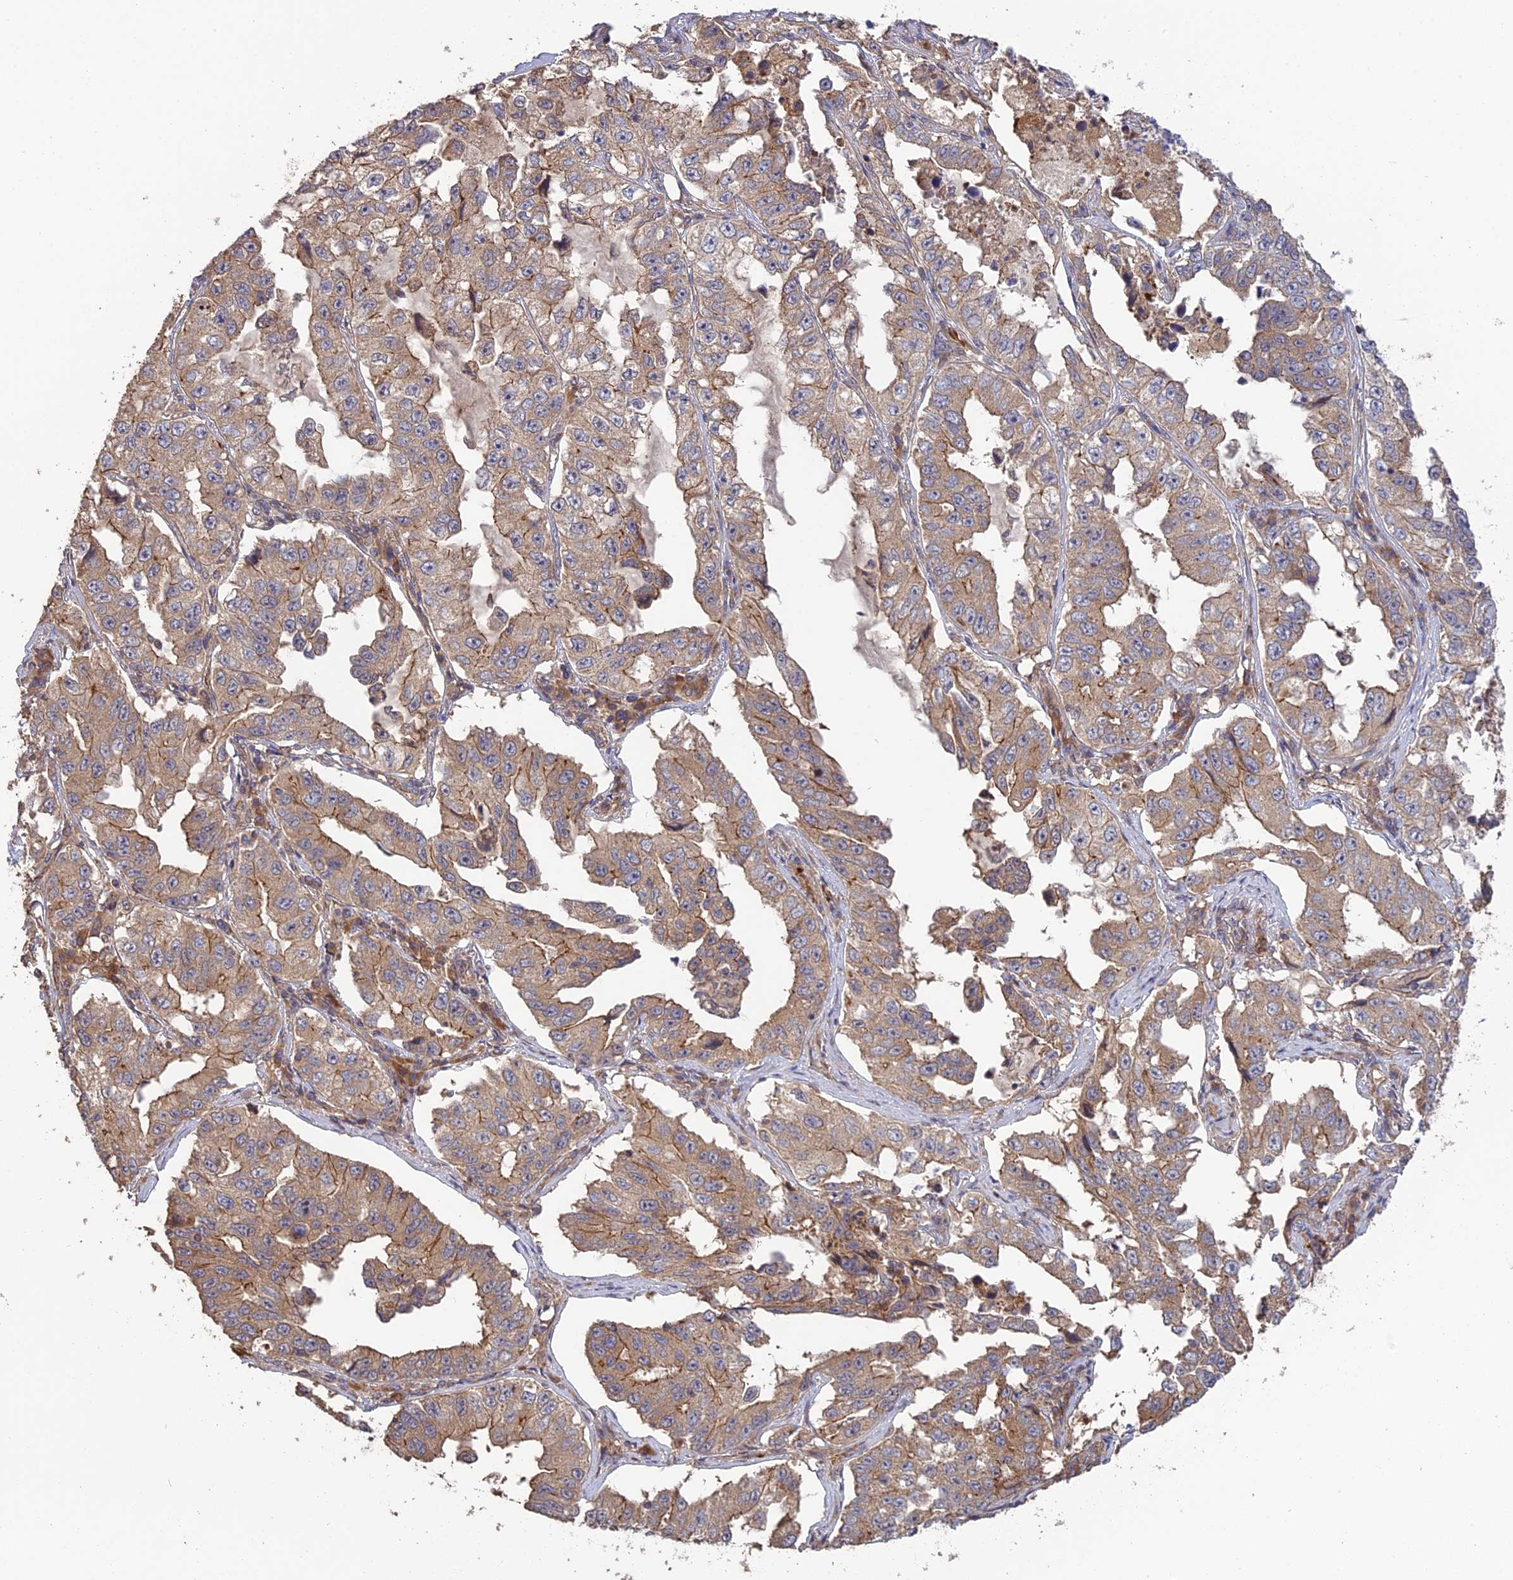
{"staining": {"intensity": "moderate", "quantity": ">75%", "location": "cytoplasmic/membranous"}, "tissue": "lung cancer", "cell_type": "Tumor cells", "image_type": "cancer", "snomed": [{"axis": "morphology", "description": "Adenocarcinoma, NOS"}, {"axis": "topography", "description": "Lung"}], "caption": "Immunohistochemical staining of human lung cancer exhibits medium levels of moderate cytoplasmic/membranous expression in approximately >75% of tumor cells. Using DAB (brown) and hematoxylin (blue) stains, captured at high magnification using brightfield microscopy.", "gene": "ARHGAP40", "patient": {"sex": "female", "age": 51}}